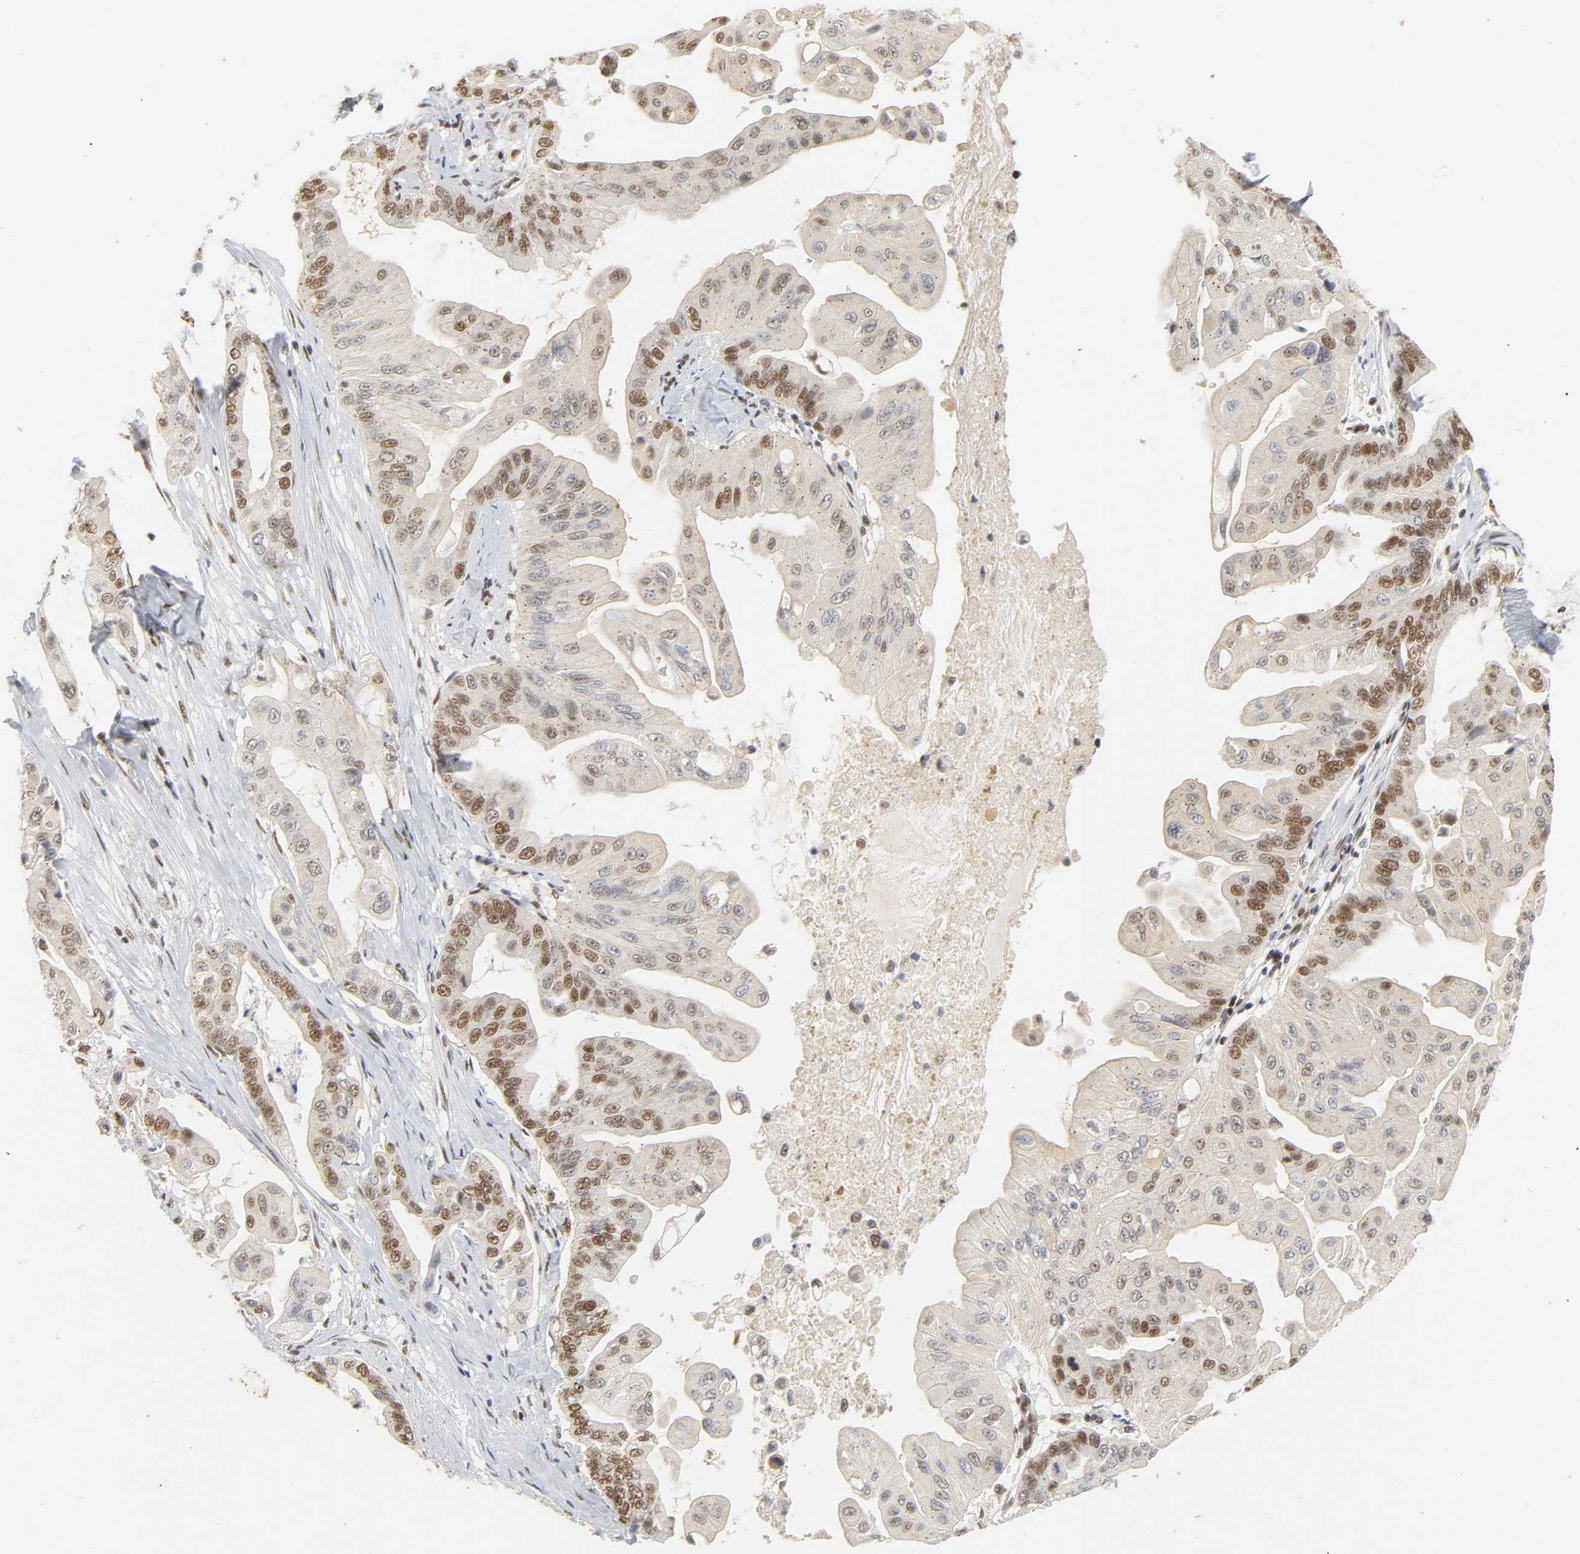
{"staining": {"intensity": "moderate", "quantity": ">75%", "location": "nuclear"}, "tissue": "pancreatic cancer", "cell_type": "Tumor cells", "image_type": "cancer", "snomed": [{"axis": "morphology", "description": "Adenocarcinoma, NOS"}, {"axis": "topography", "description": "Pancreas"}], "caption": "Immunohistochemistry (IHC) micrograph of adenocarcinoma (pancreatic) stained for a protein (brown), which displays medium levels of moderate nuclear staining in about >75% of tumor cells.", "gene": "NCOA6", "patient": {"sex": "female", "age": 75}}